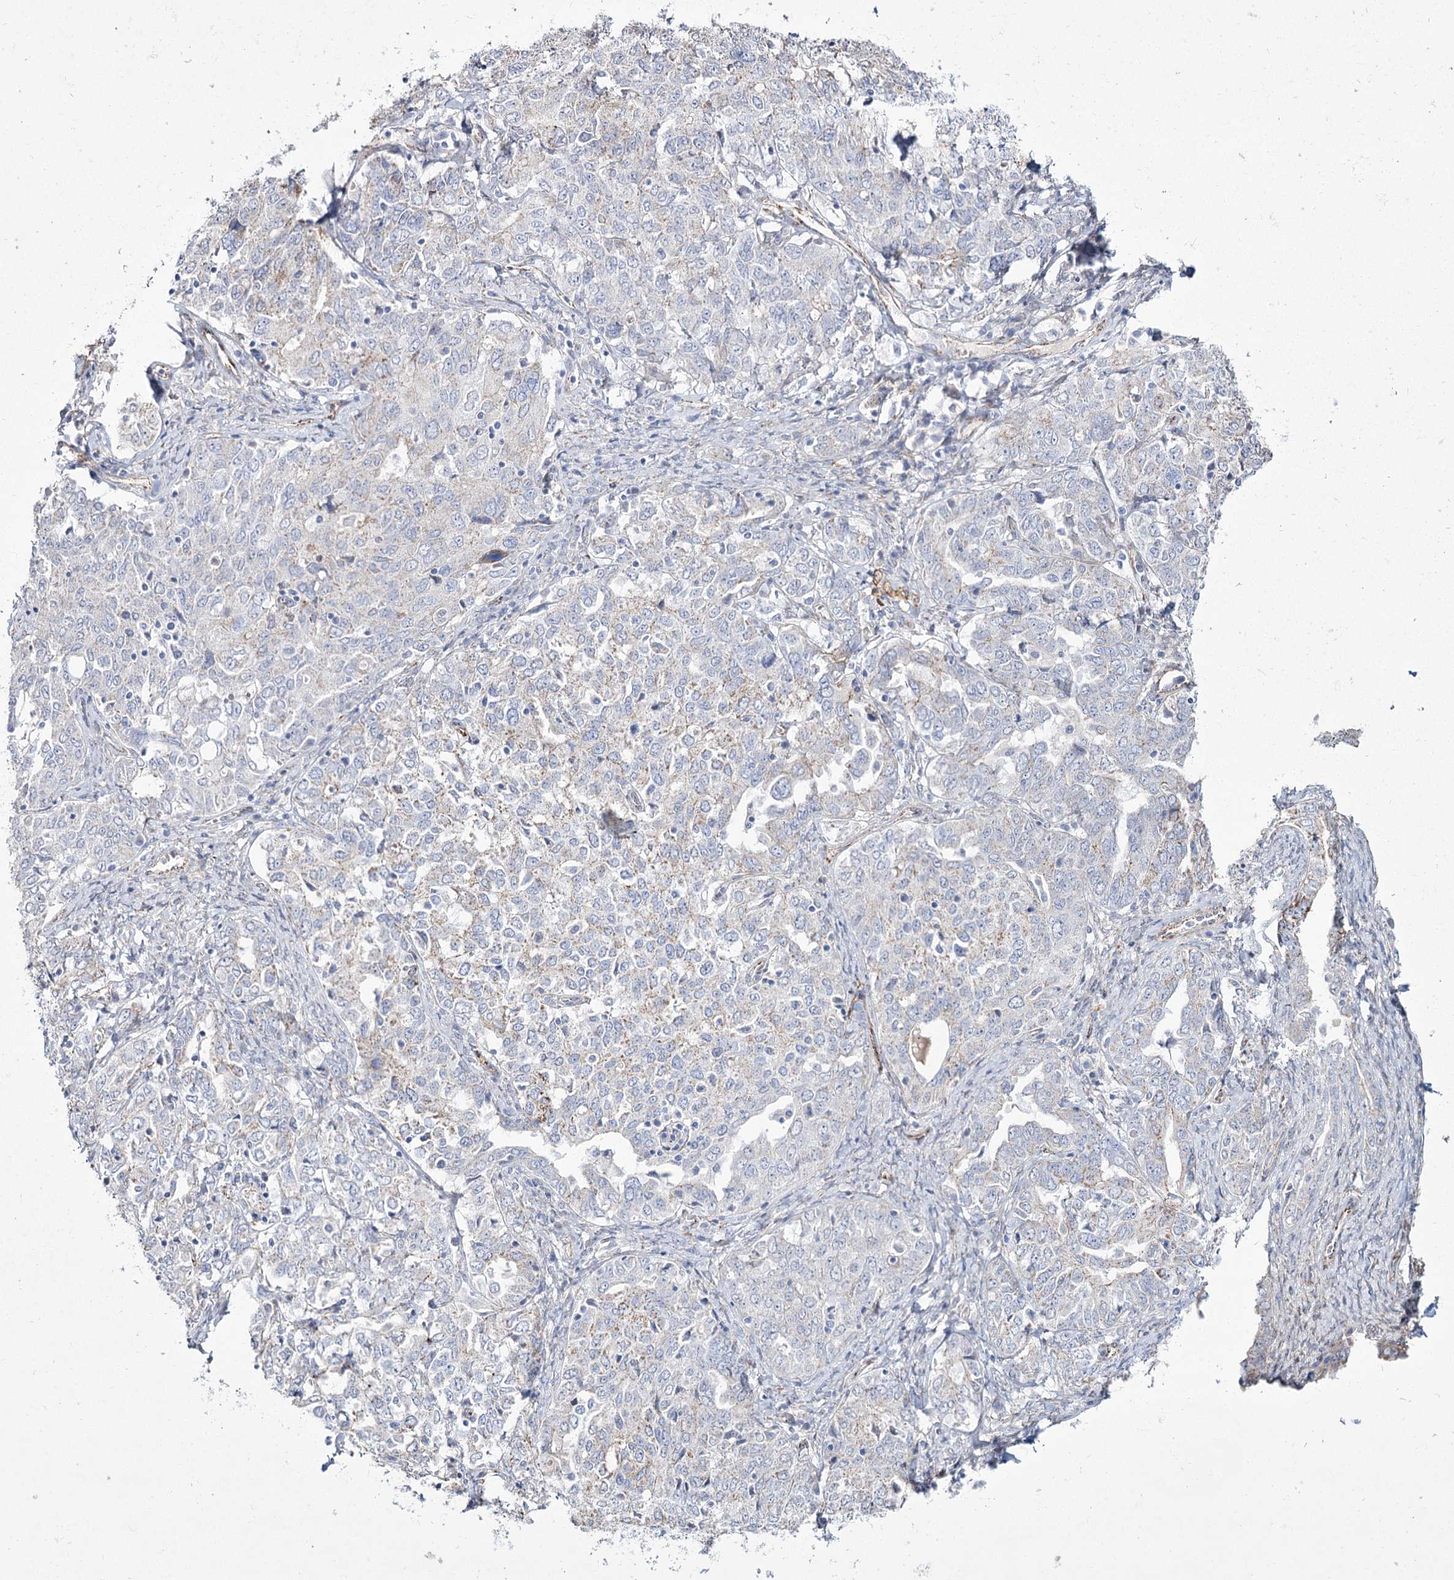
{"staining": {"intensity": "weak", "quantity": "<25%", "location": "cytoplasmic/membranous"}, "tissue": "ovarian cancer", "cell_type": "Tumor cells", "image_type": "cancer", "snomed": [{"axis": "morphology", "description": "Carcinoma, endometroid"}, {"axis": "topography", "description": "Ovary"}], "caption": "Immunohistochemical staining of human ovarian endometroid carcinoma reveals no significant staining in tumor cells.", "gene": "ME3", "patient": {"sex": "female", "age": 62}}